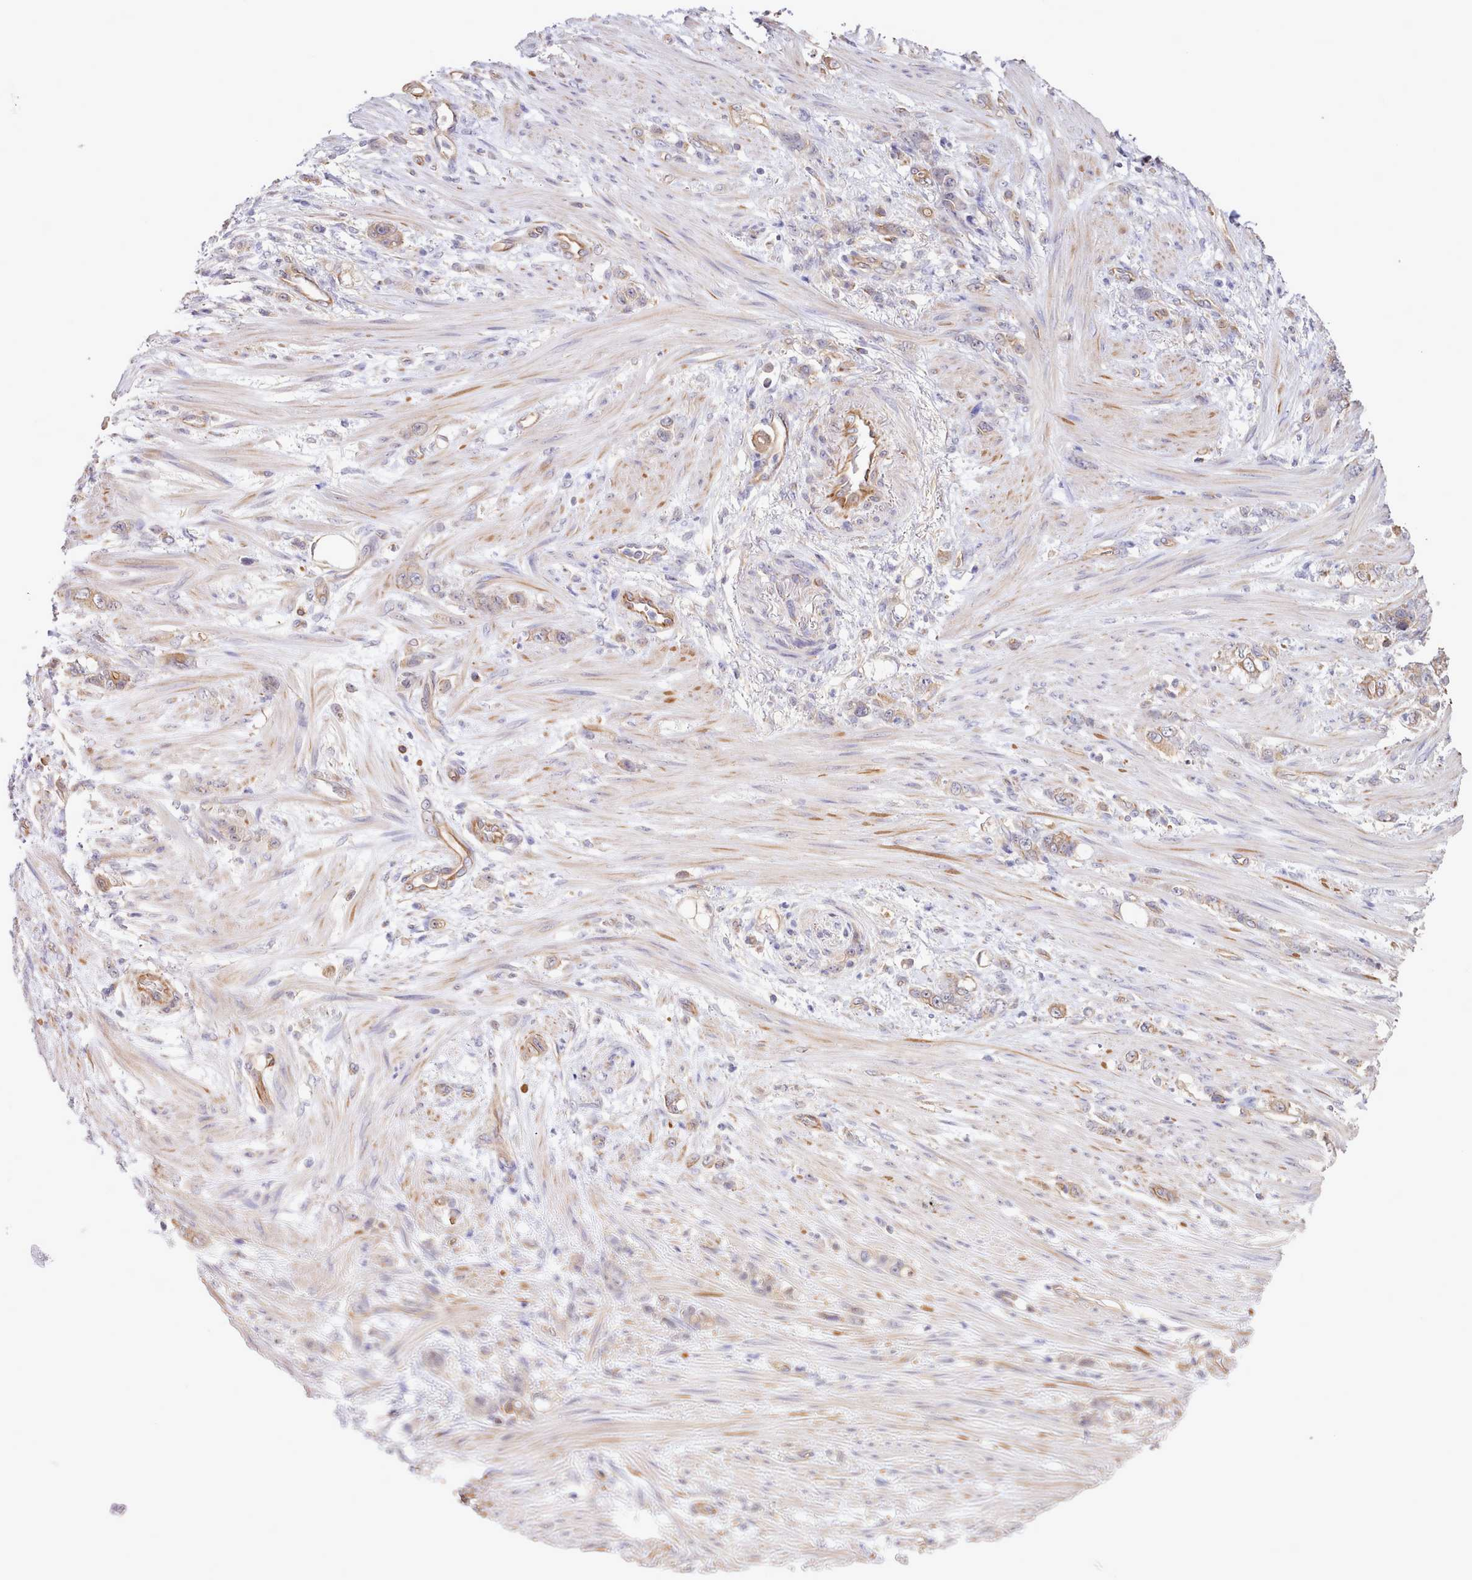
{"staining": {"intensity": "weak", "quantity": ">75%", "location": "cytoplasmic/membranous"}, "tissue": "stomach cancer", "cell_type": "Tumor cells", "image_type": "cancer", "snomed": [{"axis": "morphology", "description": "Normal tissue, NOS"}, {"axis": "morphology", "description": "Adenocarcinoma, NOS"}, {"axis": "topography", "description": "Stomach"}], "caption": "Stomach adenocarcinoma stained with immunohistochemistry reveals weak cytoplasmic/membranous expression in about >75% of tumor cells.", "gene": "ZC3H13", "patient": {"sex": "female", "age": 79}}